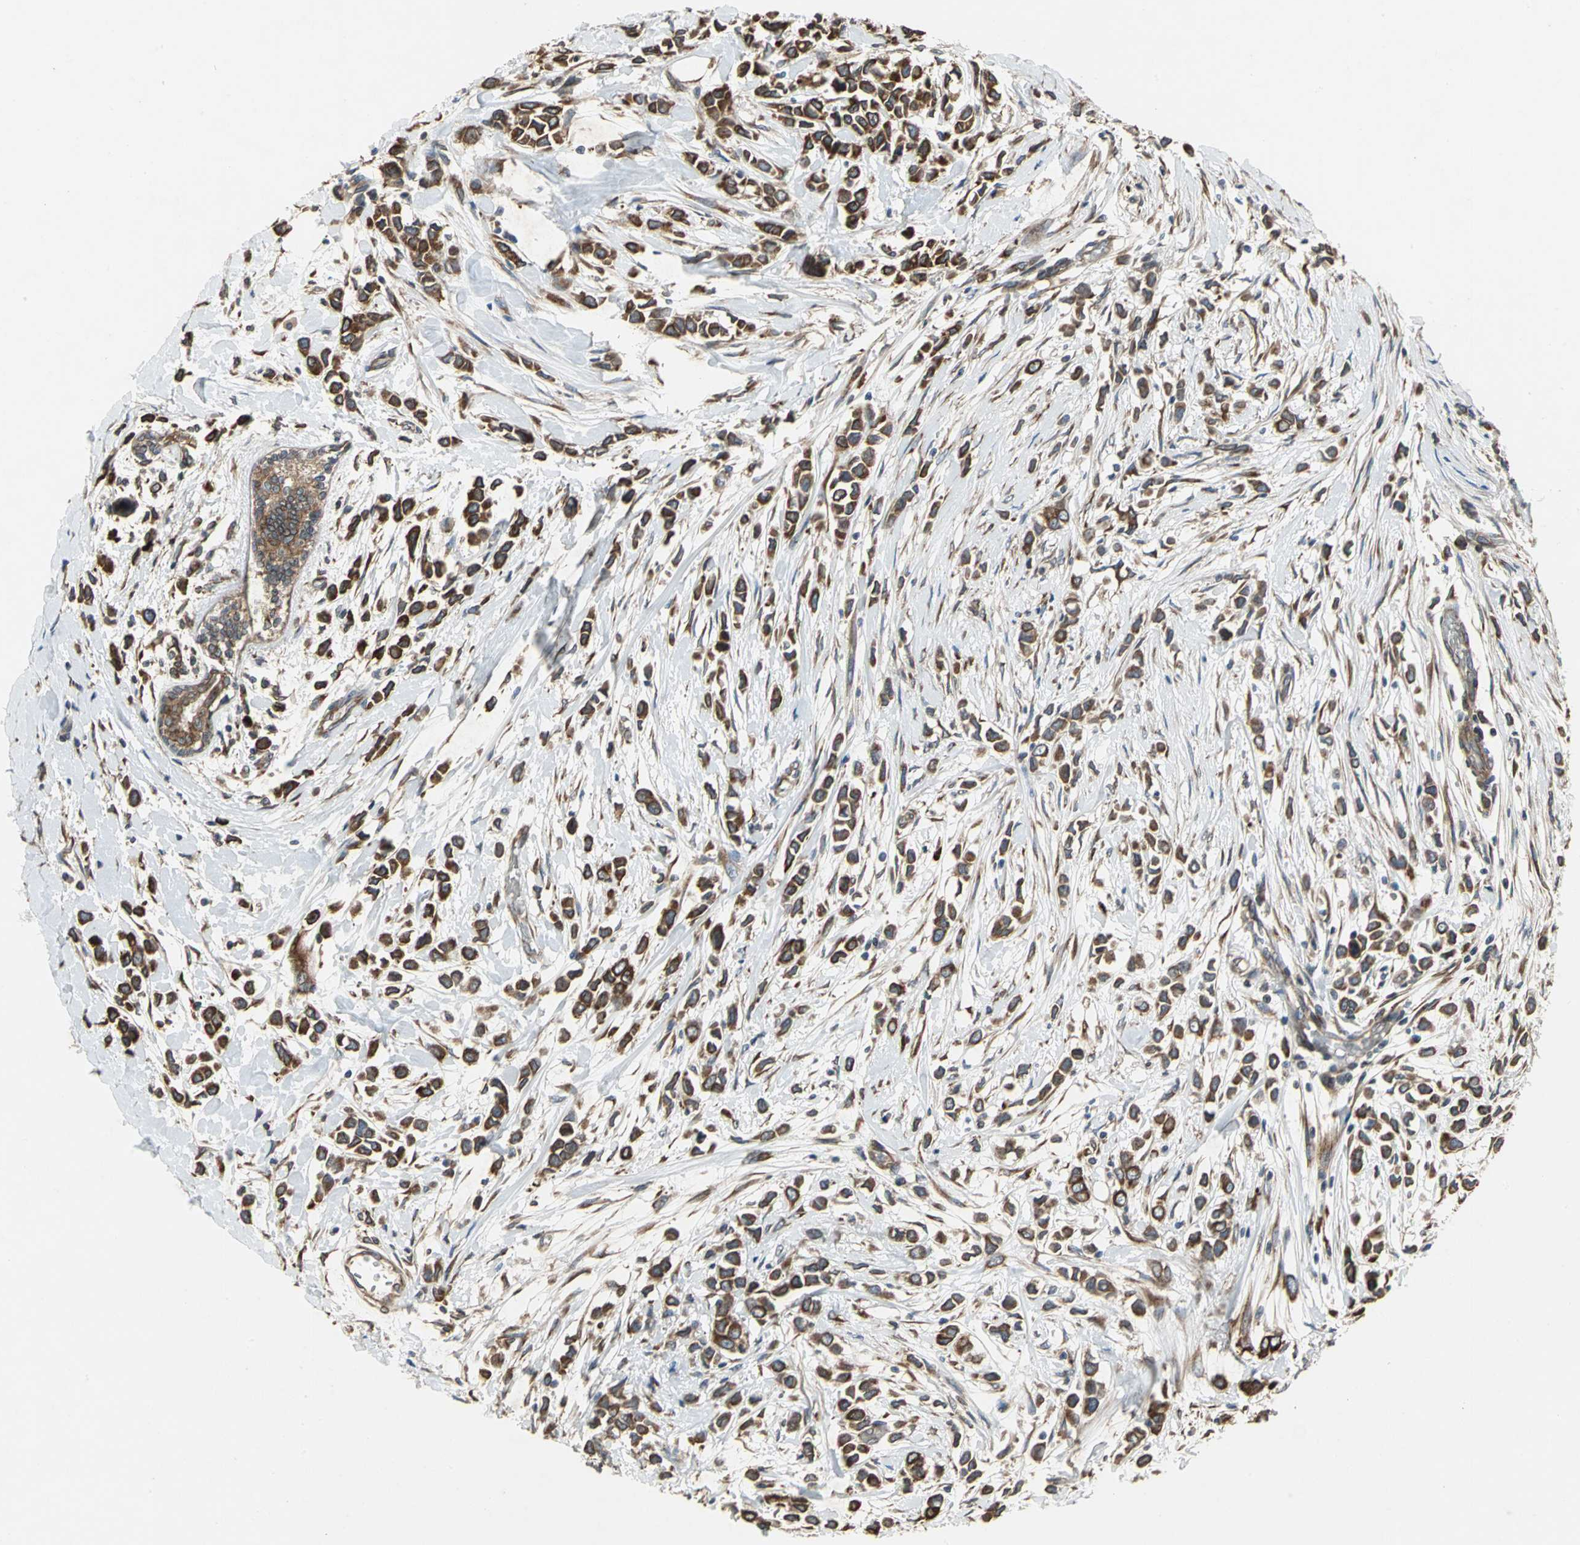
{"staining": {"intensity": "strong", "quantity": ">75%", "location": "cytoplasmic/membranous"}, "tissue": "breast cancer", "cell_type": "Tumor cells", "image_type": "cancer", "snomed": [{"axis": "morphology", "description": "Lobular carcinoma"}, {"axis": "topography", "description": "Breast"}], "caption": "Breast cancer (lobular carcinoma) stained for a protein demonstrates strong cytoplasmic/membranous positivity in tumor cells. (DAB = brown stain, brightfield microscopy at high magnification).", "gene": "SYVN1", "patient": {"sex": "female", "age": 51}}